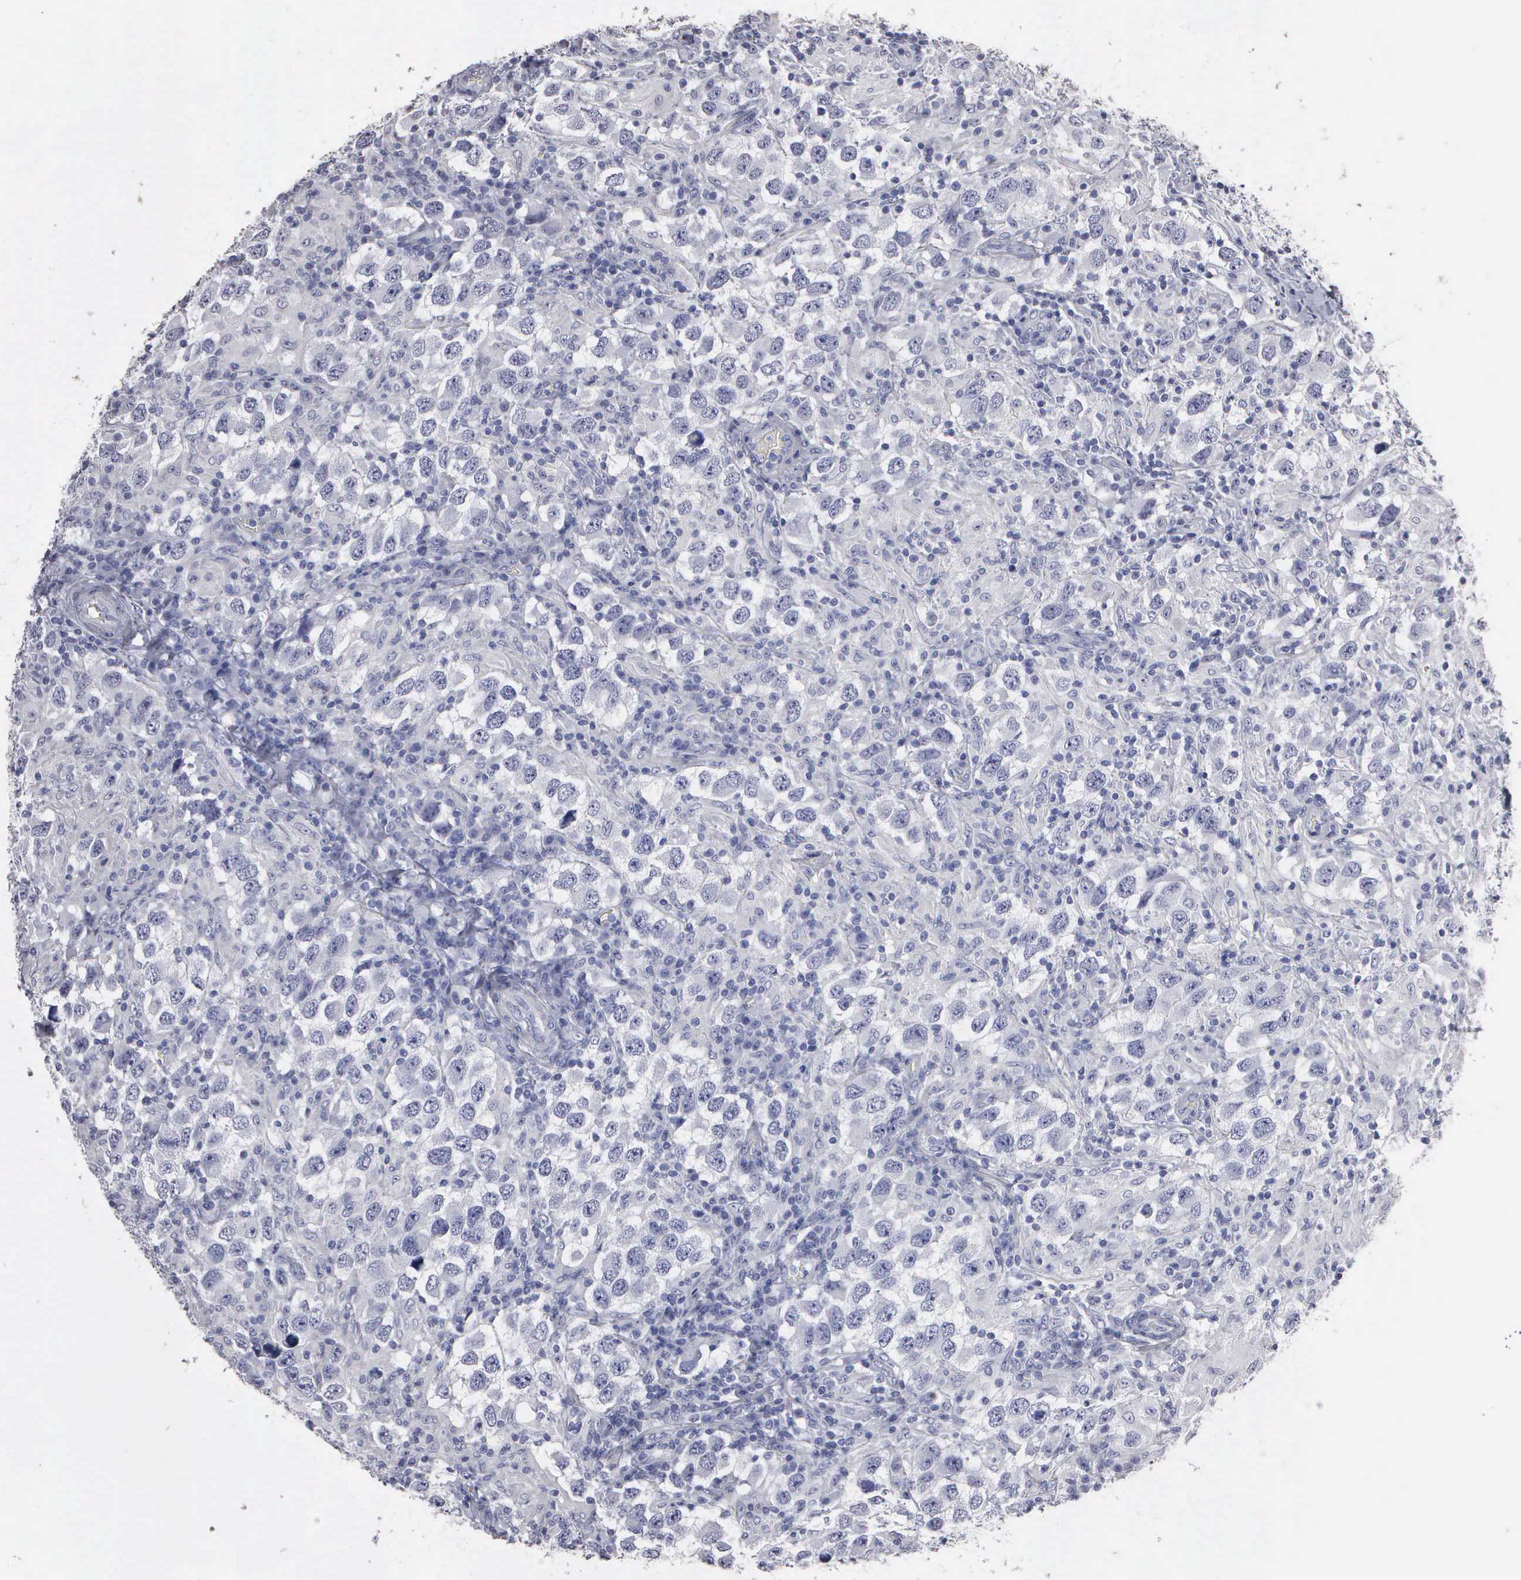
{"staining": {"intensity": "negative", "quantity": "none", "location": "none"}, "tissue": "testis cancer", "cell_type": "Tumor cells", "image_type": "cancer", "snomed": [{"axis": "morphology", "description": "Carcinoma, Embryonal, NOS"}, {"axis": "topography", "description": "Testis"}], "caption": "Image shows no protein staining in tumor cells of testis cancer (embryonal carcinoma) tissue. Nuclei are stained in blue.", "gene": "UPB1", "patient": {"sex": "male", "age": 21}}